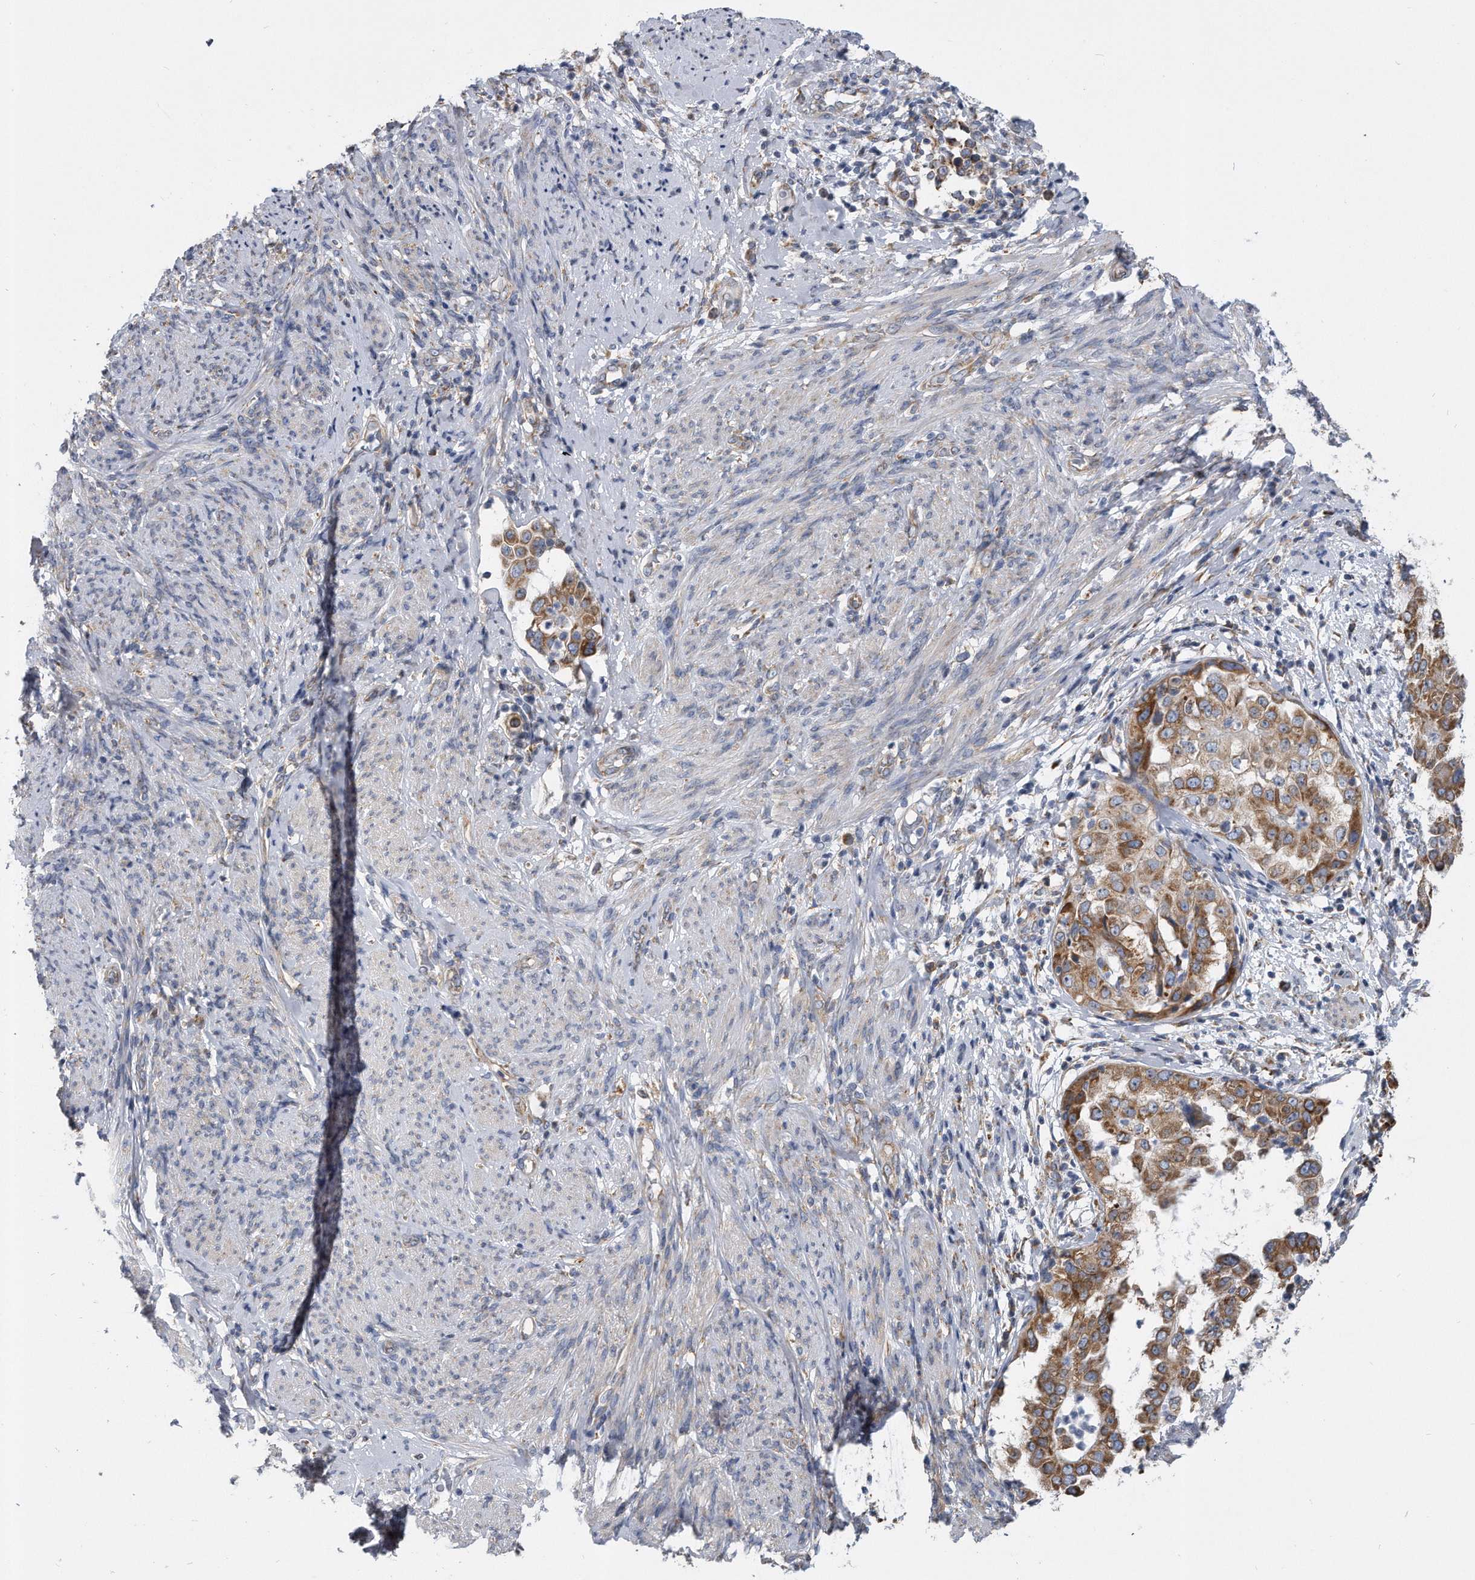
{"staining": {"intensity": "strong", "quantity": ">75%", "location": "cytoplasmic/membranous"}, "tissue": "endometrial cancer", "cell_type": "Tumor cells", "image_type": "cancer", "snomed": [{"axis": "morphology", "description": "Adenocarcinoma, NOS"}, {"axis": "topography", "description": "Endometrium"}], "caption": "Strong cytoplasmic/membranous protein staining is present in approximately >75% of tumor cells in endometrial adenocarcinoma.", "gene": "CCDC47", "patient": {"sex": "female", "age": 85}}